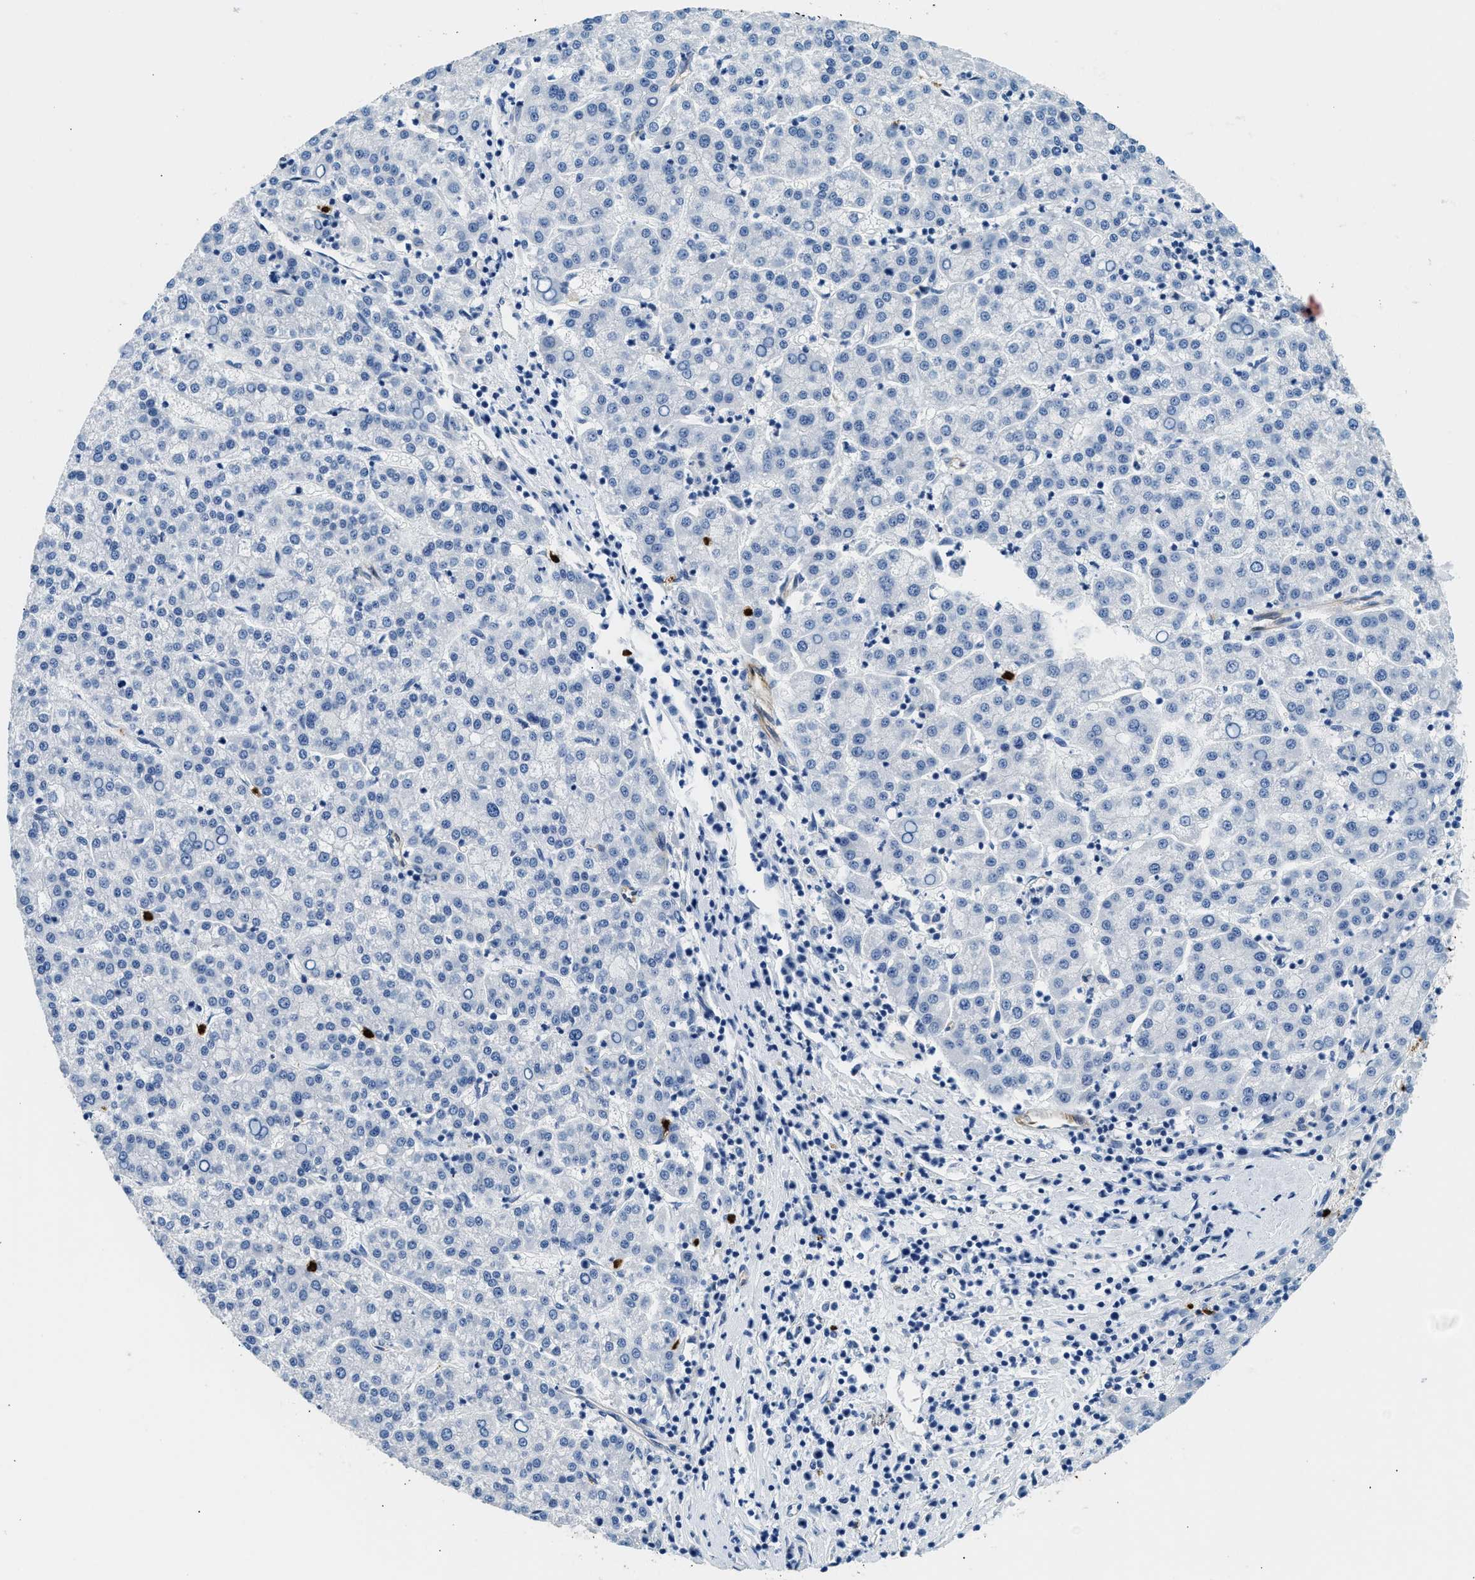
{"staining": {"intensity": "negative", "quantity": "none", "location": "none"}, "tissue": "liver cancer", "cell_type": "Tumor cells", "image_type": "cancer", "snomed": [{"axis": "morphology", "description": "Carcinoma, Hepatocellular, NOS"}, {"axis": "topography", "description": "Liver"}], "caption": "The micrograph displays no staining of tumor cells in liver hepatocellular carcinoma.", "gene": "ANXA3", "patient": {"sex": "female", "age": 58}}